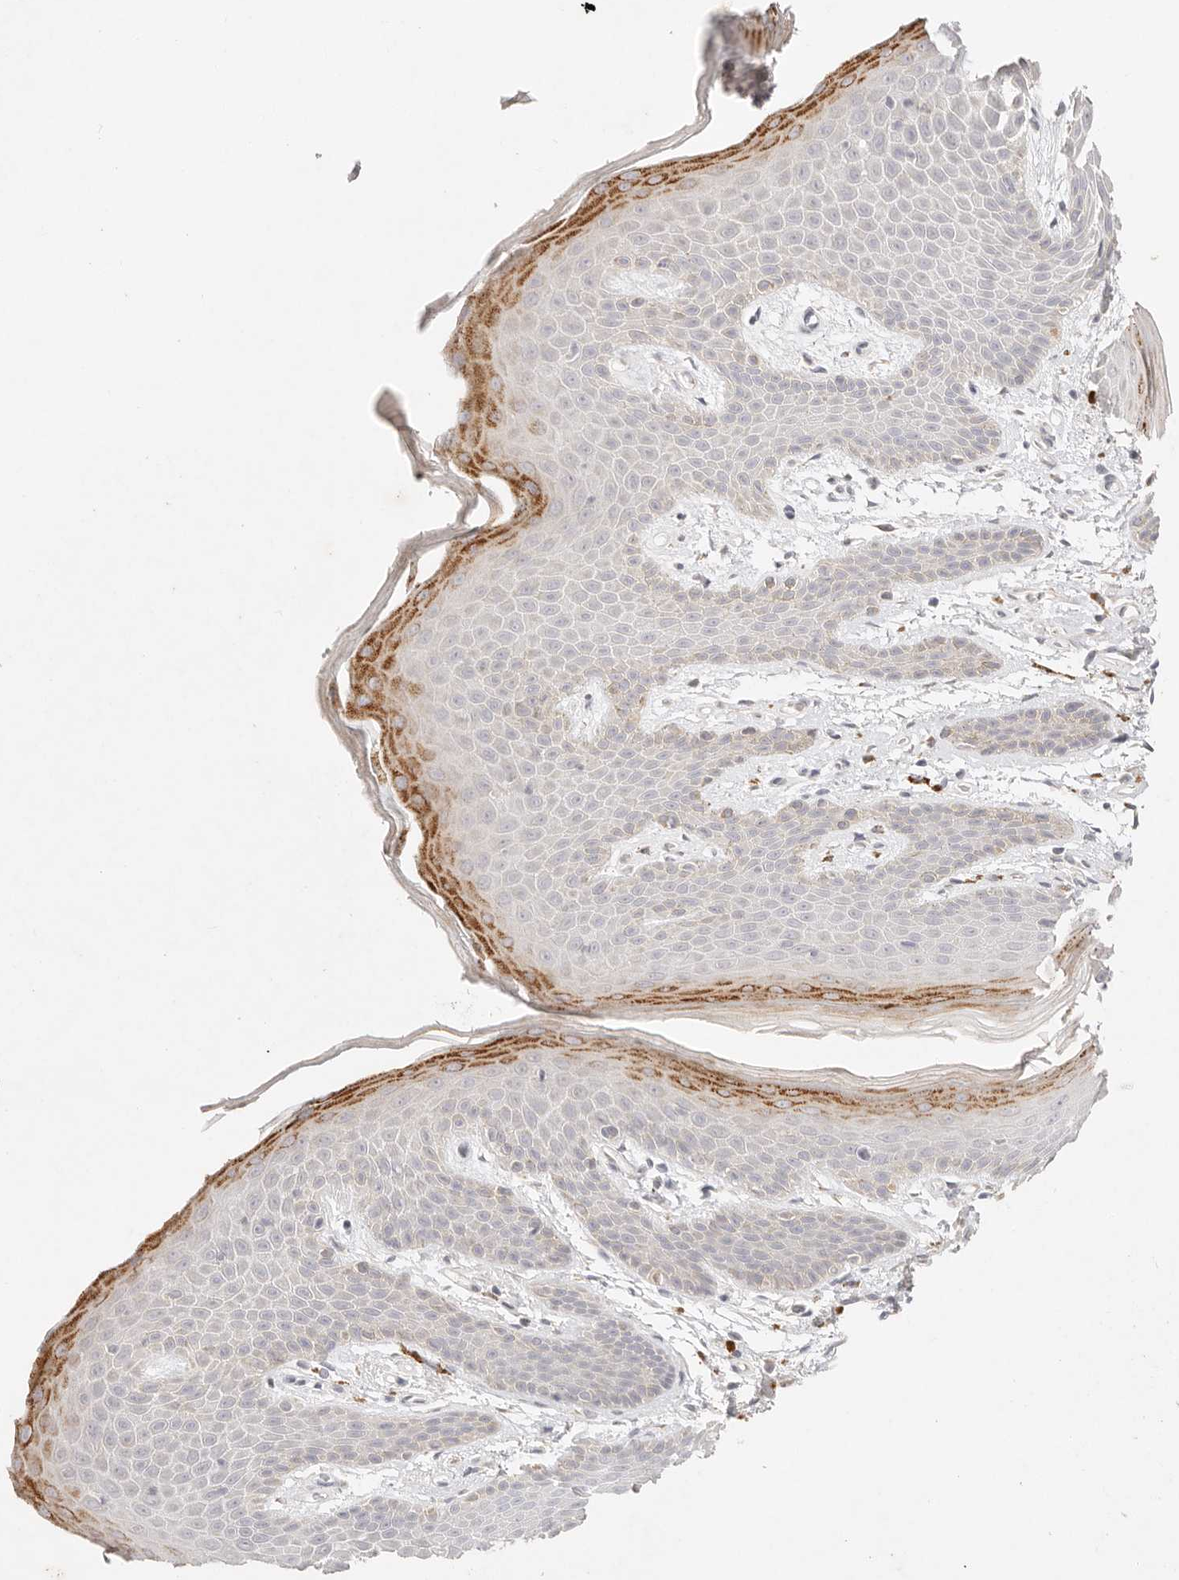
{"staining": {"intensity": "moderate", "quantity": "<25%", "location": "cytoplasmic/membranous"}, "tissue": "skin", "cell_type": "Epidermal cells", "image_type": "normal", "snomed": [{"axis": "morphology", "description": "Normal tissue, NOS"}, {"axis": "topography", "description": "Anal"}], "caption": "Protein expression analysis of benign skin demonstrates moderate cytoplasmic/membranous staining in approximately <25% of epidermal cells.", "gene": "GPR156", "patient": {"sex": "male", "age": 74}}